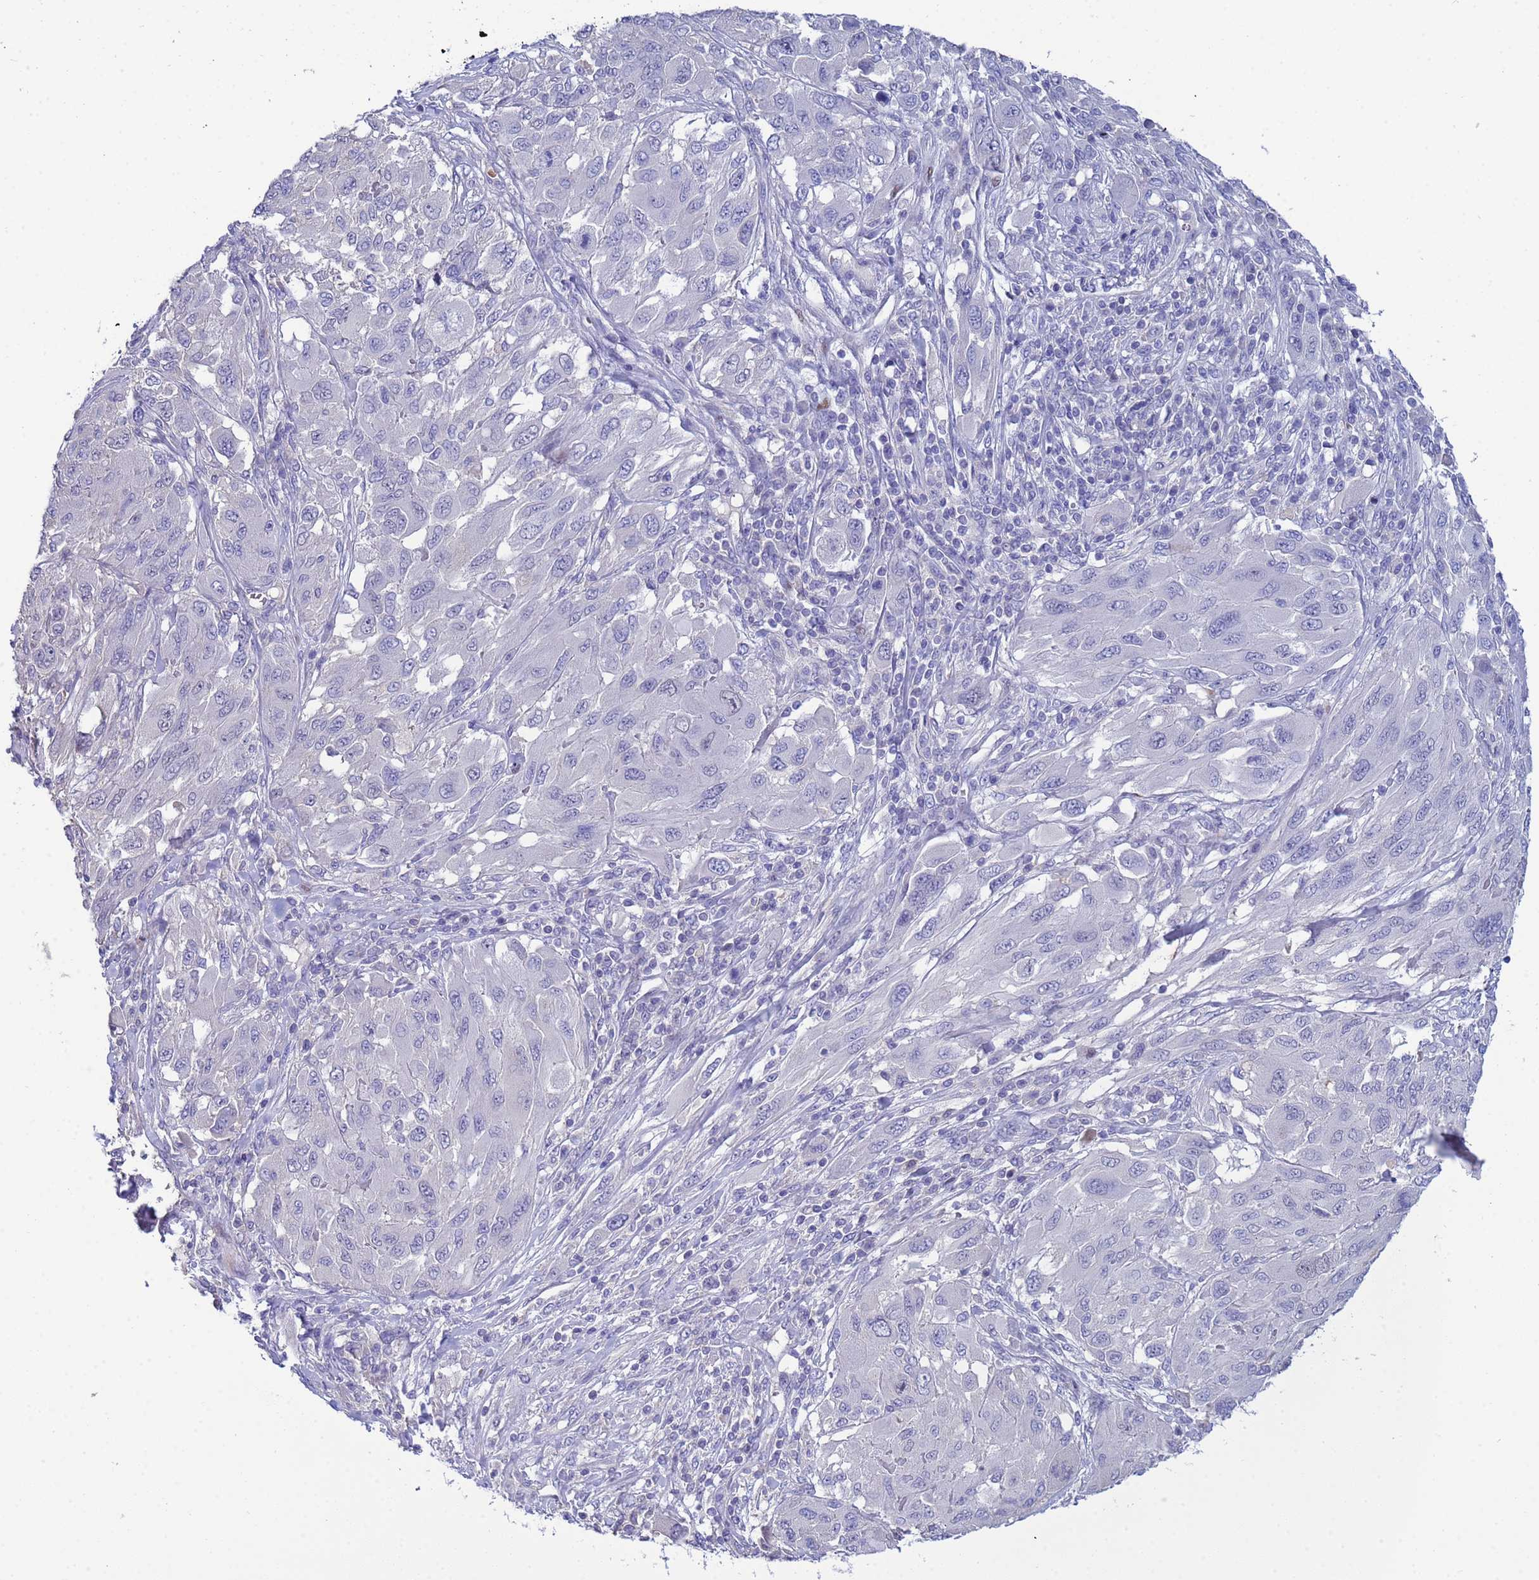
{"staining": {"intensity": "negative", "quantity": "none", "location": "none"}, "tissue": "melanoma", "cell_type": "Tumor cells", "image_type": "cancer", "snomed": [{"axis": "morphology", "description": "Malignant melanoma, NOS"}, {"axis": "topography", "description": "Skin"}], "caption": "Immunohistochemistry (IHC) of malignant melanoma reveals no expression in tumor cells. (Stains: DAB immunohistochemistry with hematoxylin counter stain, Microscopy: brightfield microscopy at high magnification).", "gene": "PPP6R1", "patient": {"sex": "female", "age": 91}}